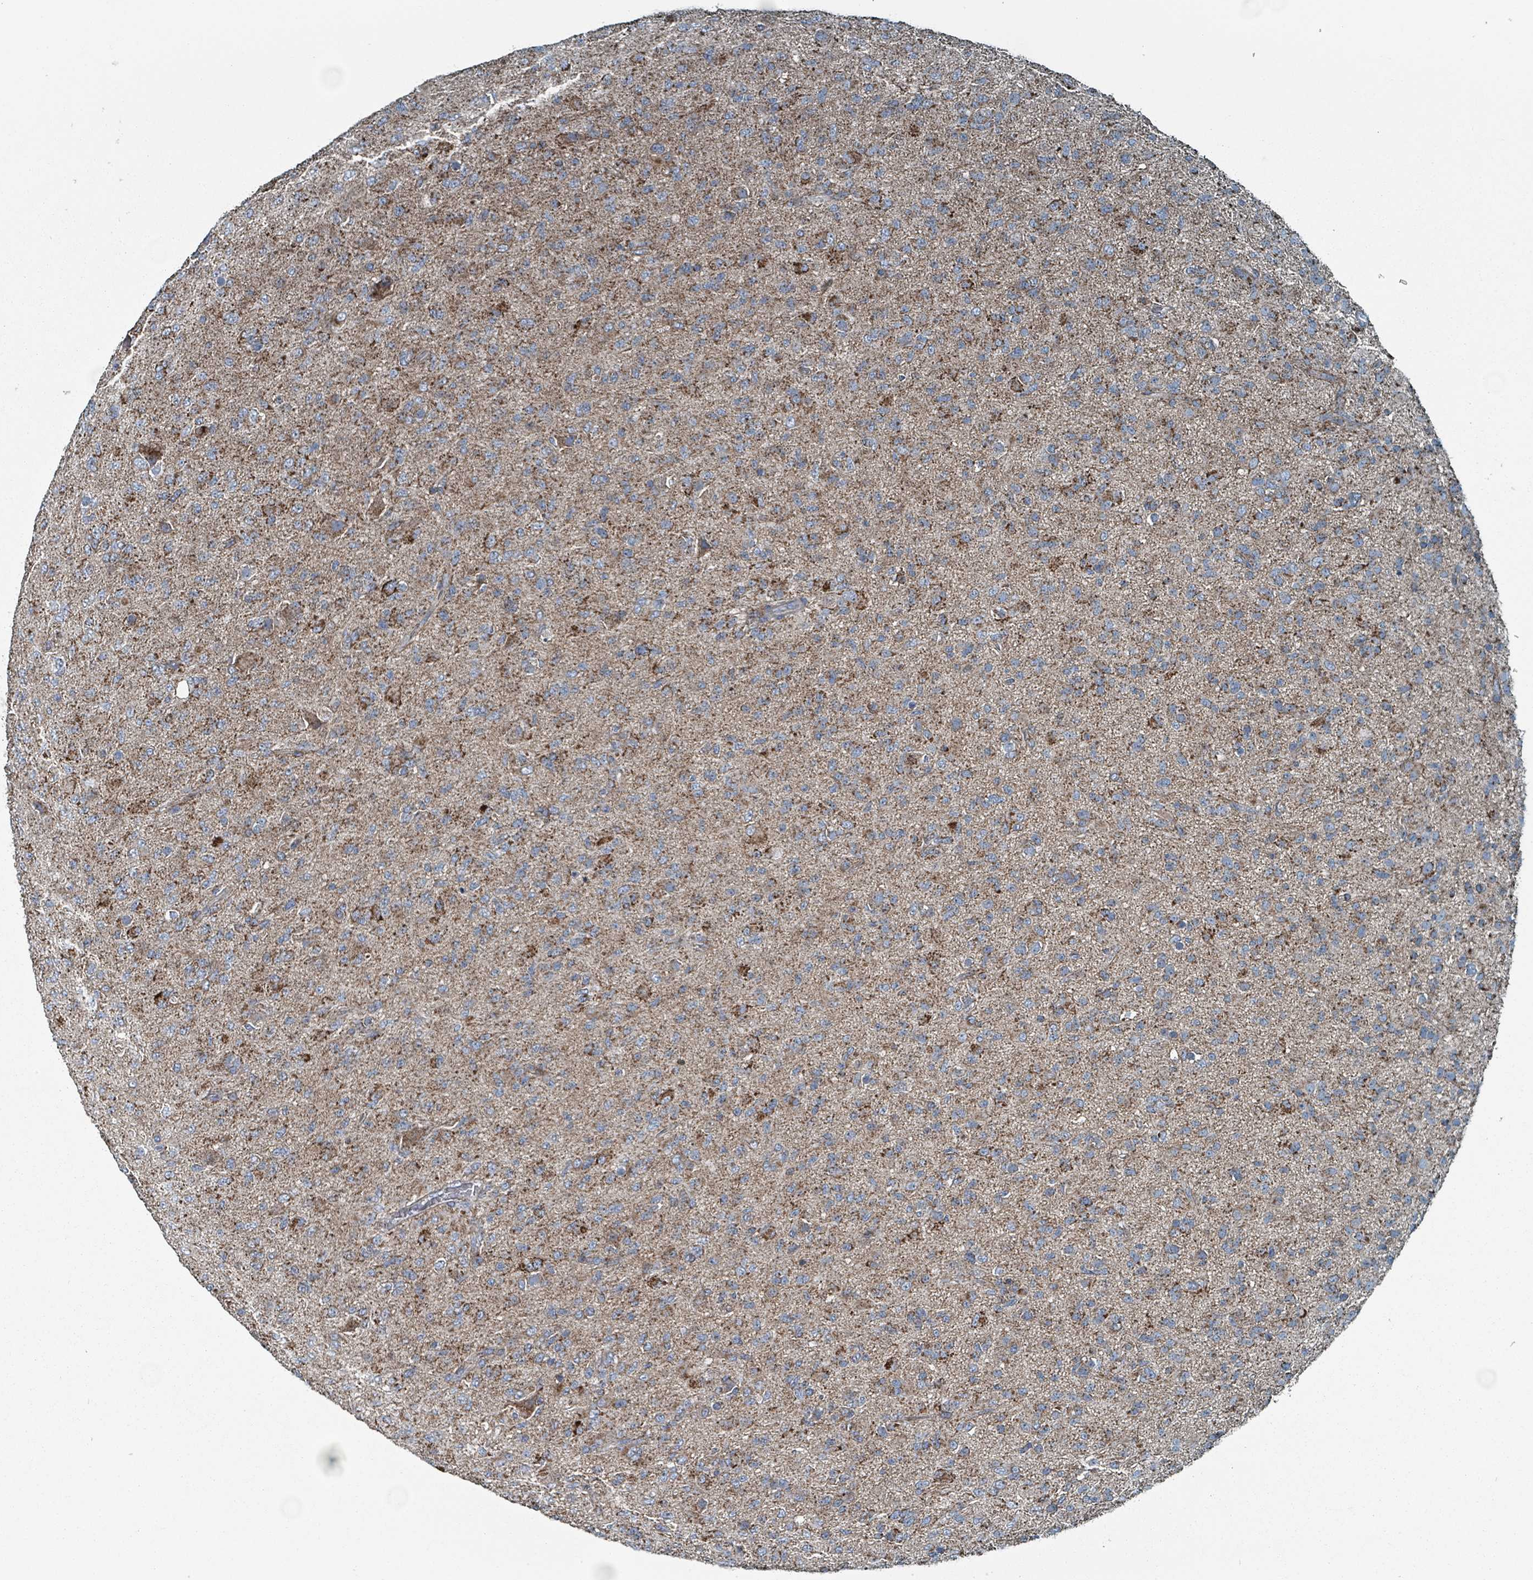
{"staining": {"intensity": "moderate", "quantity": "25%-75%", "location": "cytoplasmic/membranous"}, "tissue": "glioma", "cell_type": "Tumor cells", "image_type": "cancer", "snomed": [{"axis": "morphology", "description": "Glioma, malignant, Low grade"}, {"axis": "topography", "description": "Brain"}], "caption": "Immunohistochemical staining of human glioma shows medium levels of moderate cytoplasmic/membranous protein positivity in approximately 25%-75% of tumor cells.", "gene": "ABHD18", "patient": {"sex": "male", "age": 65}}